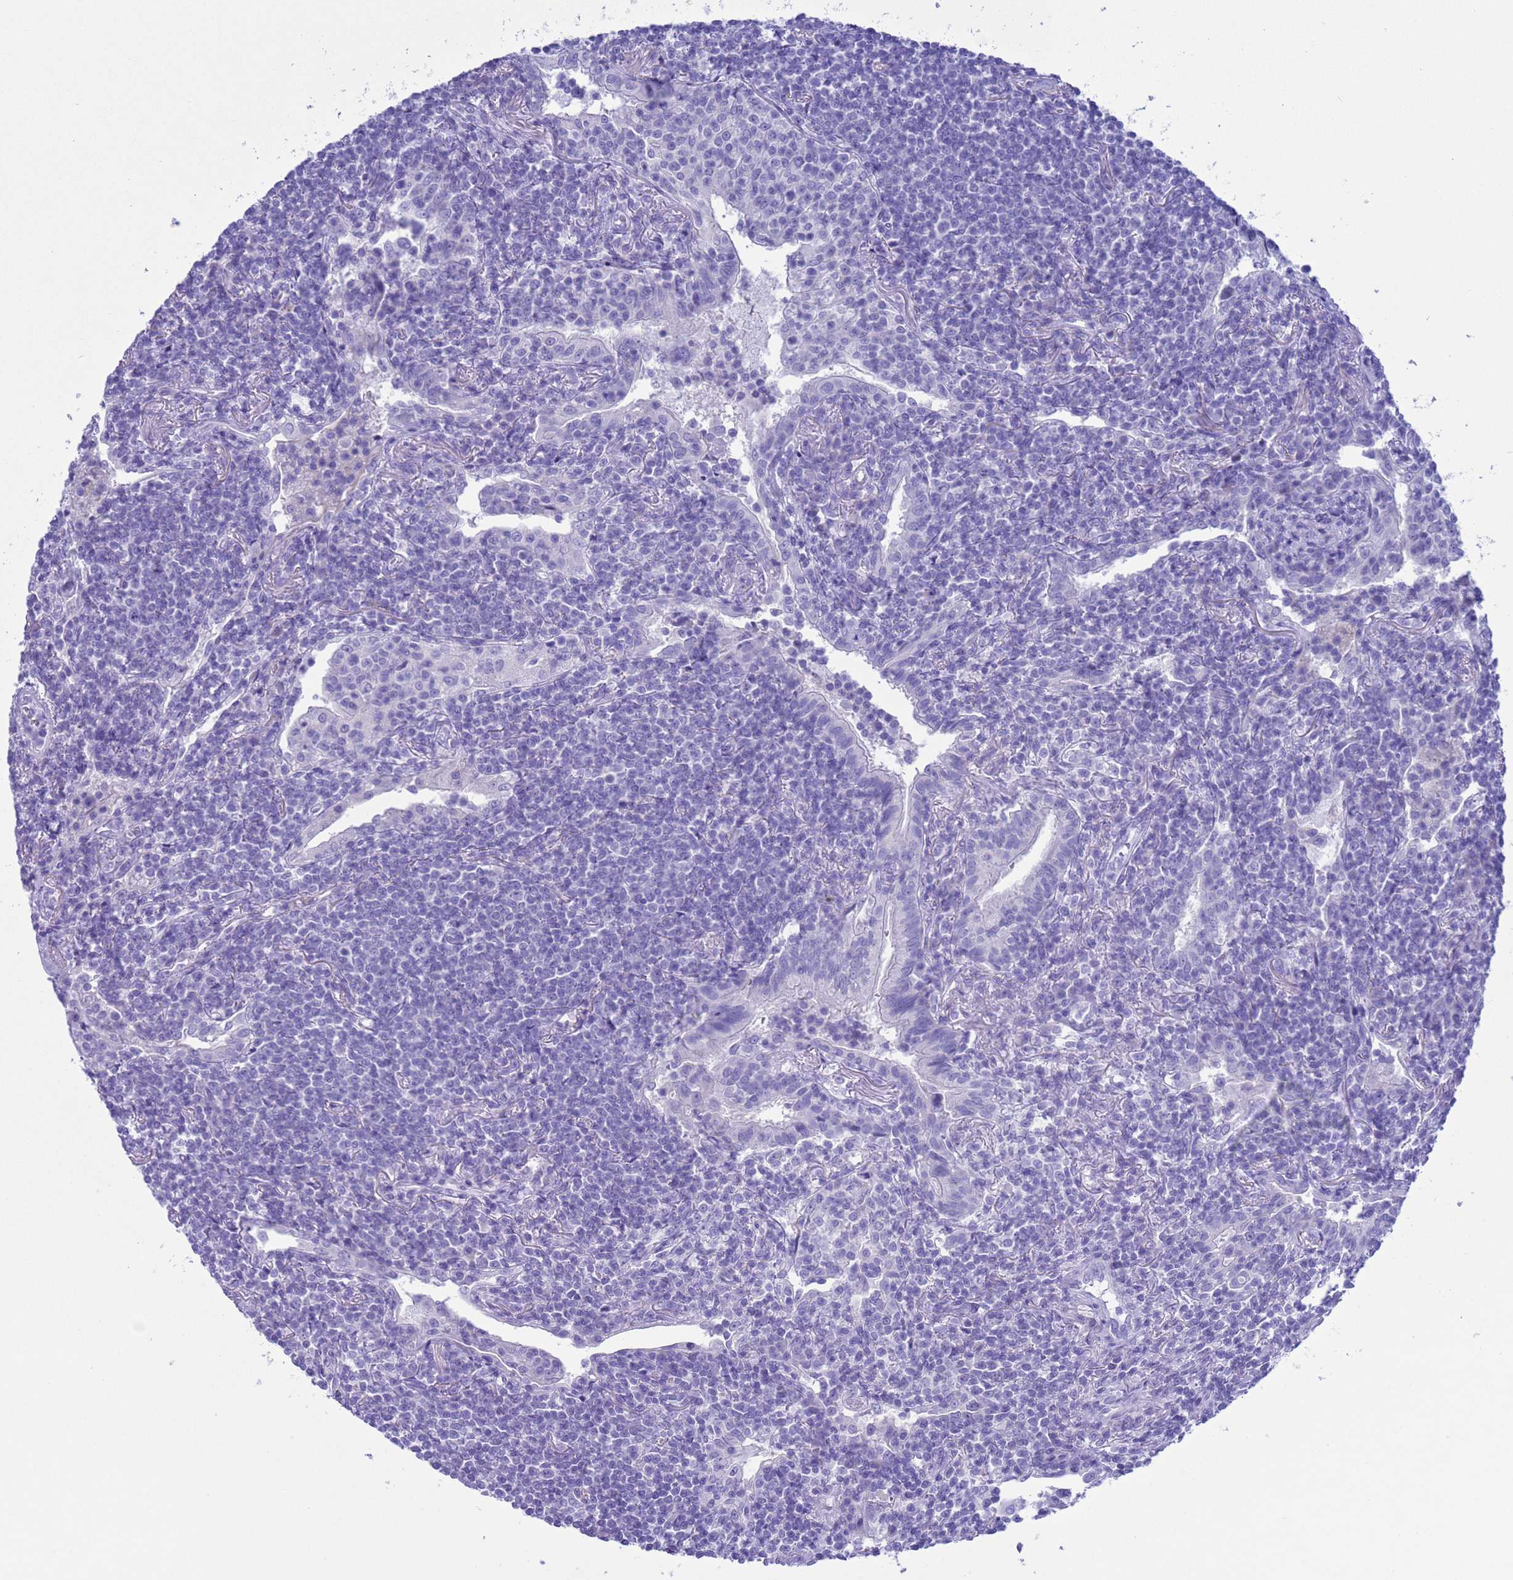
{"staining": {"intensity": "negative", "quantity": "none", "location": "none"}, "tissue": "lymphoma", "cell_type": "Tumor cells", "image_type": "cancer", "snomed": [{"axis": "morphology", "description": "Malignant lymphoma, non-Hodgkin's type, Low grade"}, {"axis": "topography", "description": "Lung"}], "caption": "This is an IHC image of lymphoma. There is no expression in tumor cells.", "gene": "GSTM1", "patient": {"sex": "female", "age": 71}}